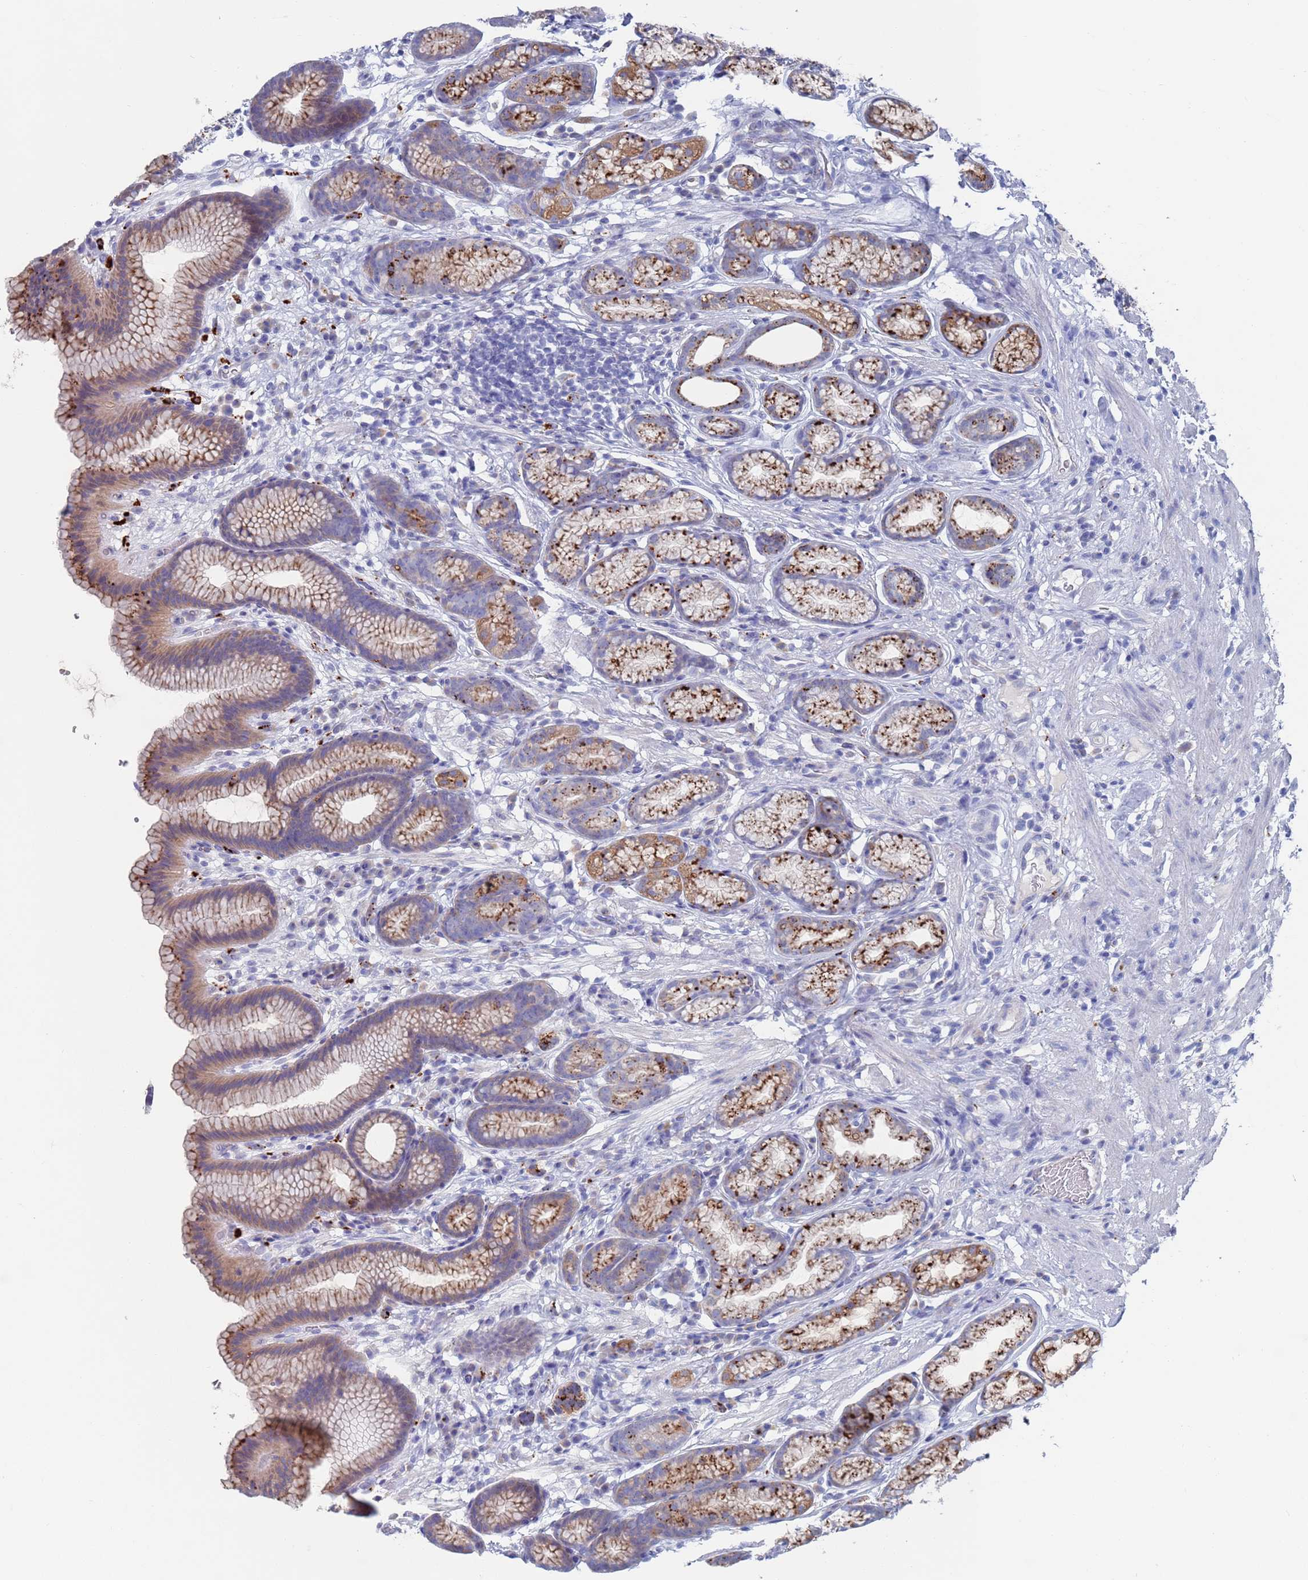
{"staining": {"intensity": "strong", "quantity": "<25%", "location": "cytoplasmic/membranous"}, "tissue": "stomach", "cell_type": "Glandular cells", "image_type": "normal", "snomed": [{"axis": "morphology", "description": "Normal tissue, NOS"}, {"axis": "topography", "description": "Stomach"}], "caption": "Stomach stained with immunohistochemistry exhibits strong cytoplasmic/membranous positivity in about <25% of glandular cells.", "gene": "FUCA1", "patient": {"sex": "male", "age": 42}}